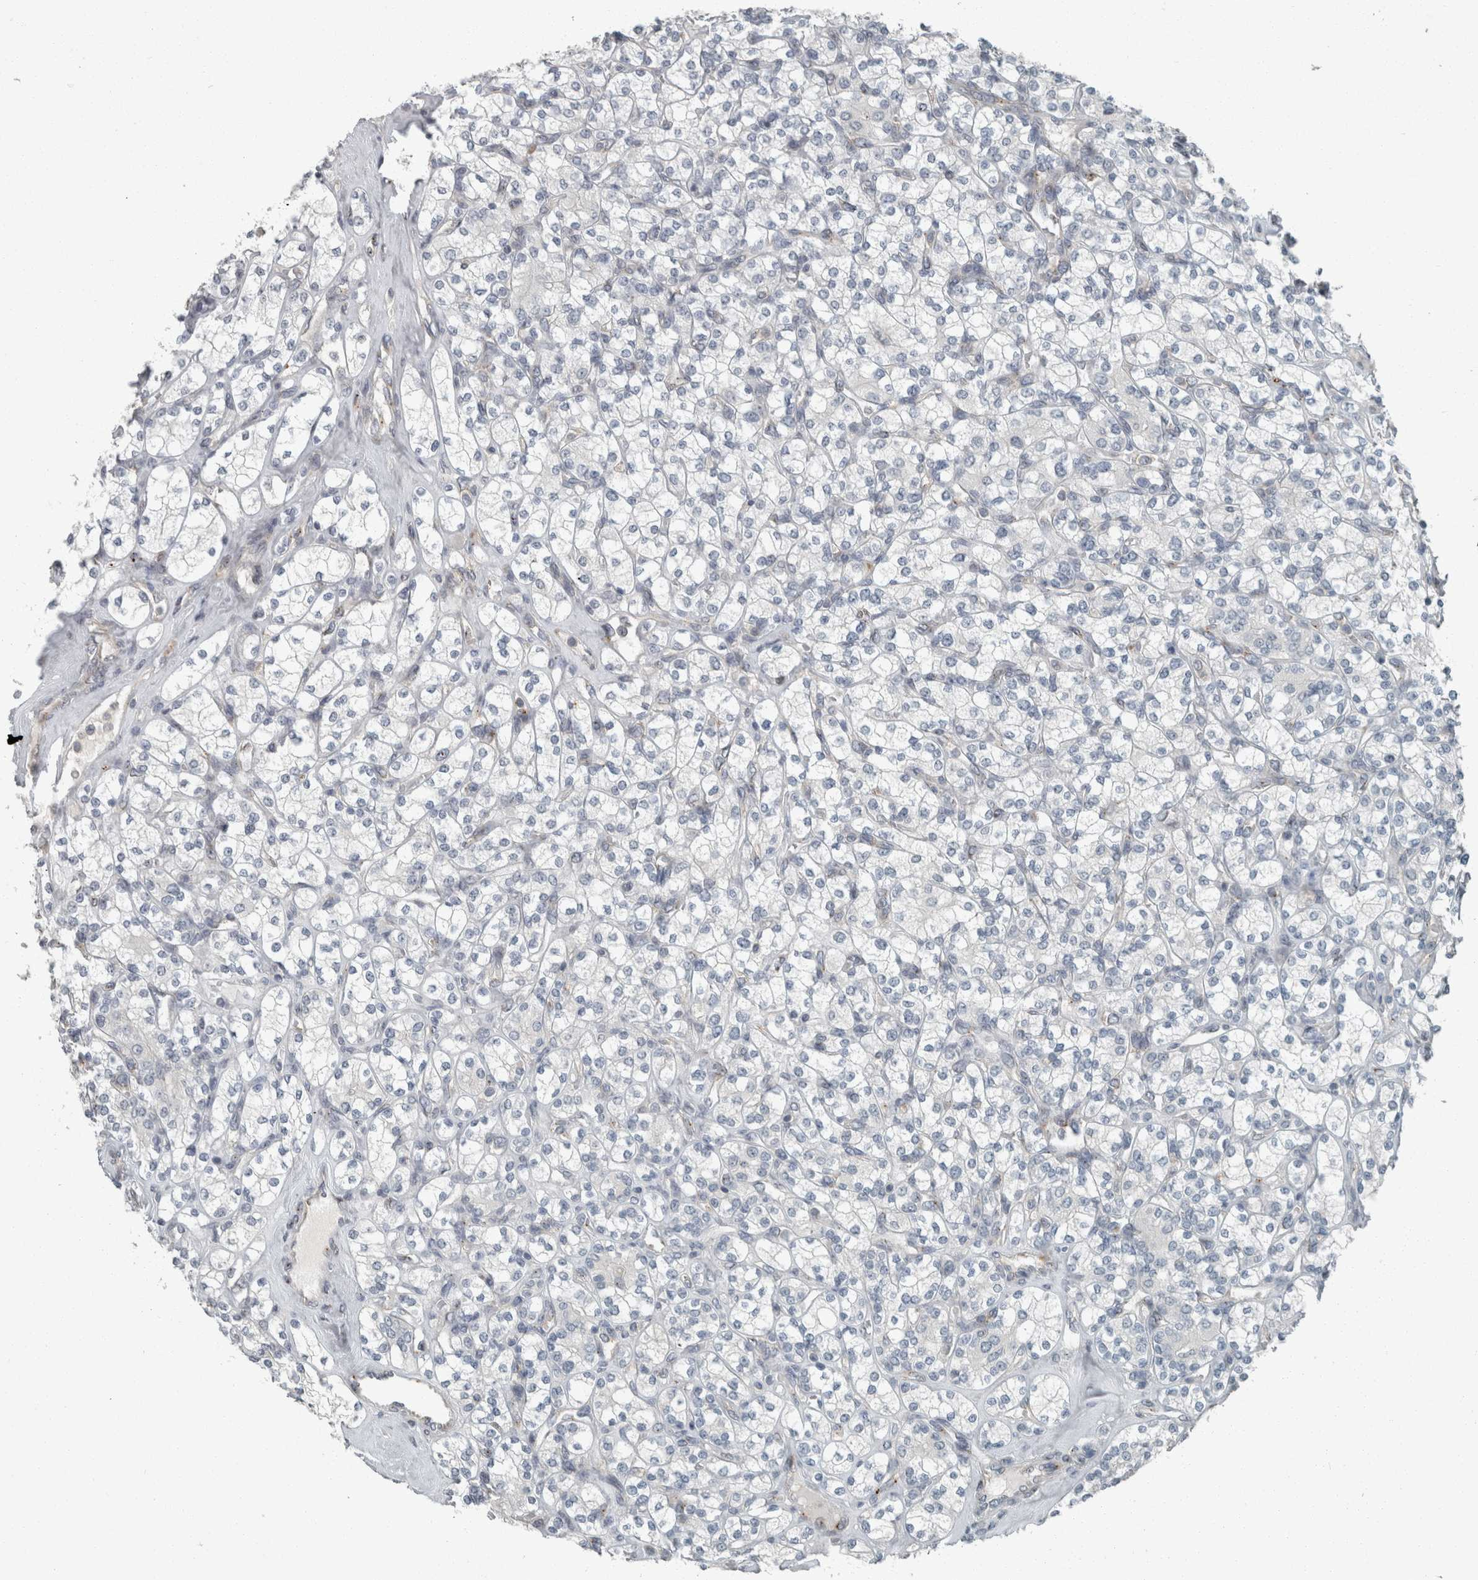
{"staining": {"intensity": "negative", "quantity": "none", "location": "none"}, "tissue": "renal cancer", "cell_type": "Tumor cells", "image_type": "cancer", "snomed": [{"axis": "morphology", "description": "Adenocarcinoma, NOS"}, {"axis": "topography", "description": "Kidney"}], "caption": "Tumor cells are negative for protein expression in human renal adenocarcinoma.", "gene": "KIF1C", "patient": {"sex": "male", "age": 77}}